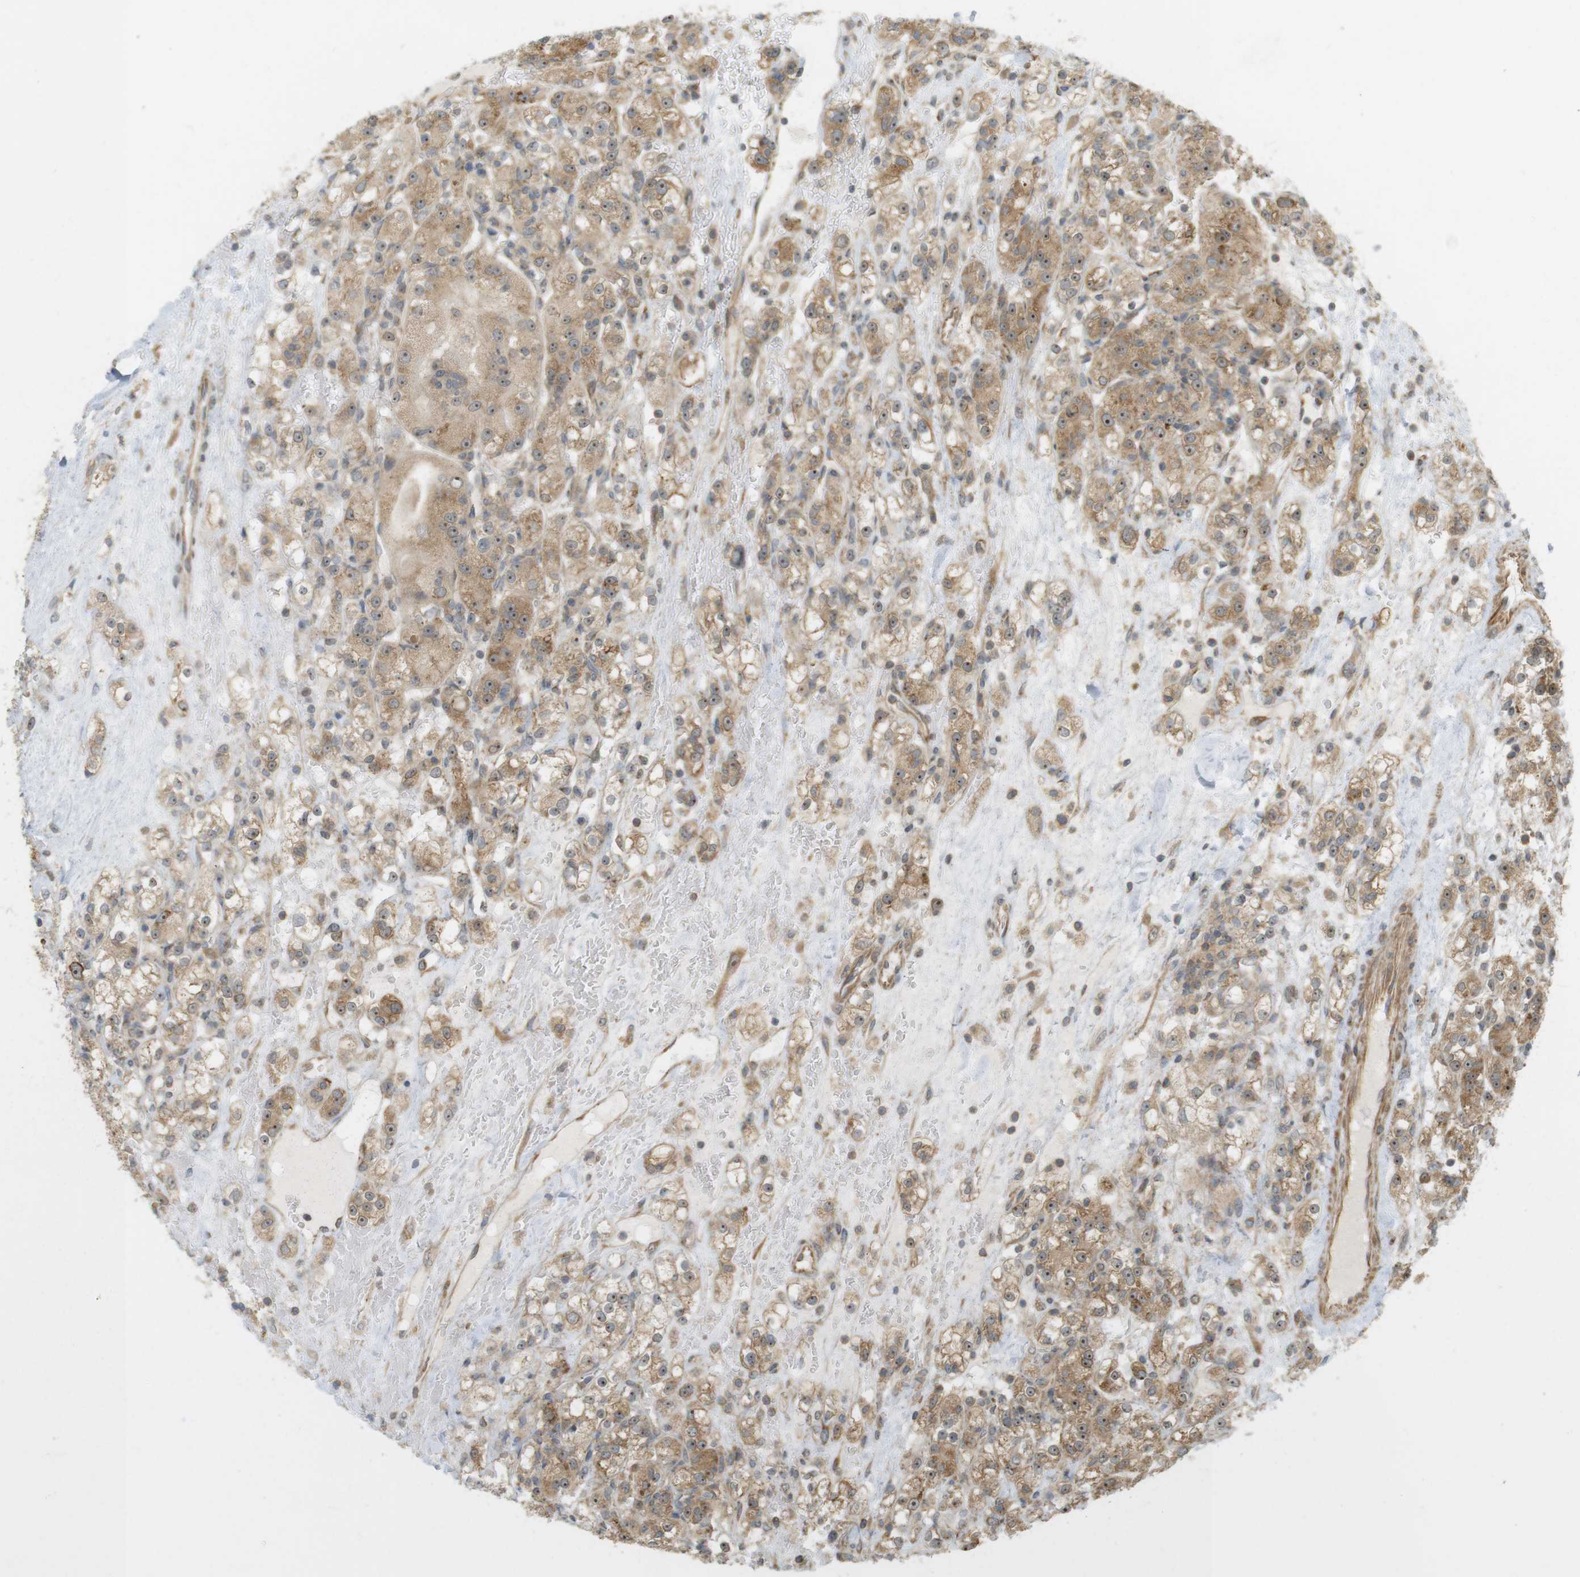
{"staining": {"intensity": "moderate", "quantity": ">75%", "location": "cytoplasmic/membranous,nuclear"}, "tissue": "renal cancer", "cell_type": "Tumor cells", "image_type": "cancer", "snomed": [{"axis": "morphology", "description": "Normal tissue, NOS"}, {"axis": "morphology", "description": "Adenocarcinoma, NOS"}, {"axis": "topography", "description": "Kidney"}], "caption": "Renal adenocarcinoma stained for a protein shows moderate cytoplasmic/membranous and nuclear positivity in tumor cells.", "gene": "PA2G4", "patient": {"sex": "male", "age": 61}}